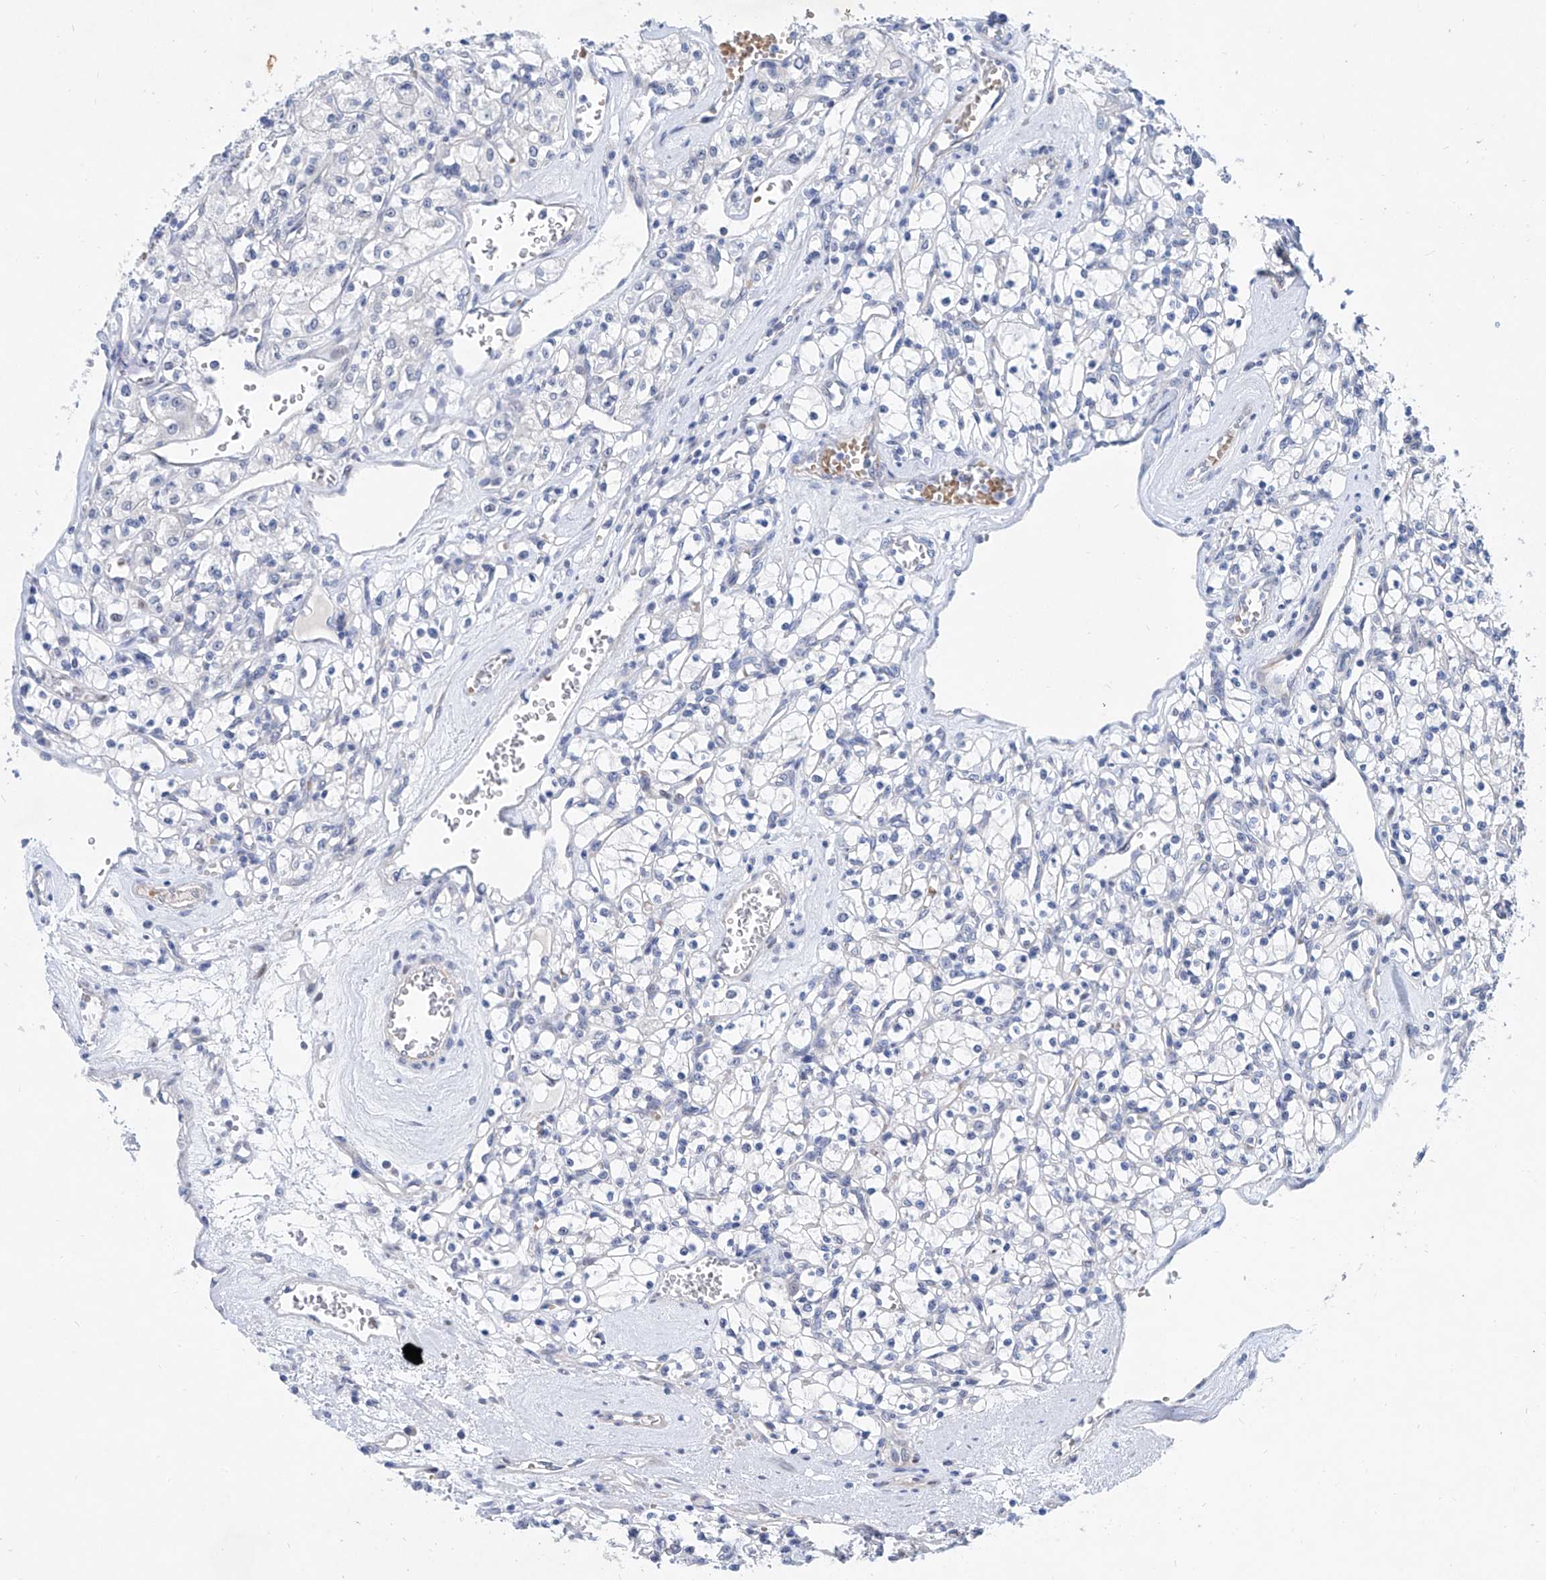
{"staining": {"intensity": "negative", "quantity": "none", "location": "none"}, "tissue": "renal cancer", "cell_type": "Tumor cells", "image_type": "cancer", "snomed": [{"axis": "morphology", "description": "Adenocarcinoma, NOS"}, {"axis": "topography", "description": "Kidney"}], "caption": "Tumor cells are negative for brown protein staining in renal cancer.", "gene": "BPTF", "patient": {"sex": "female", "age": 59}}